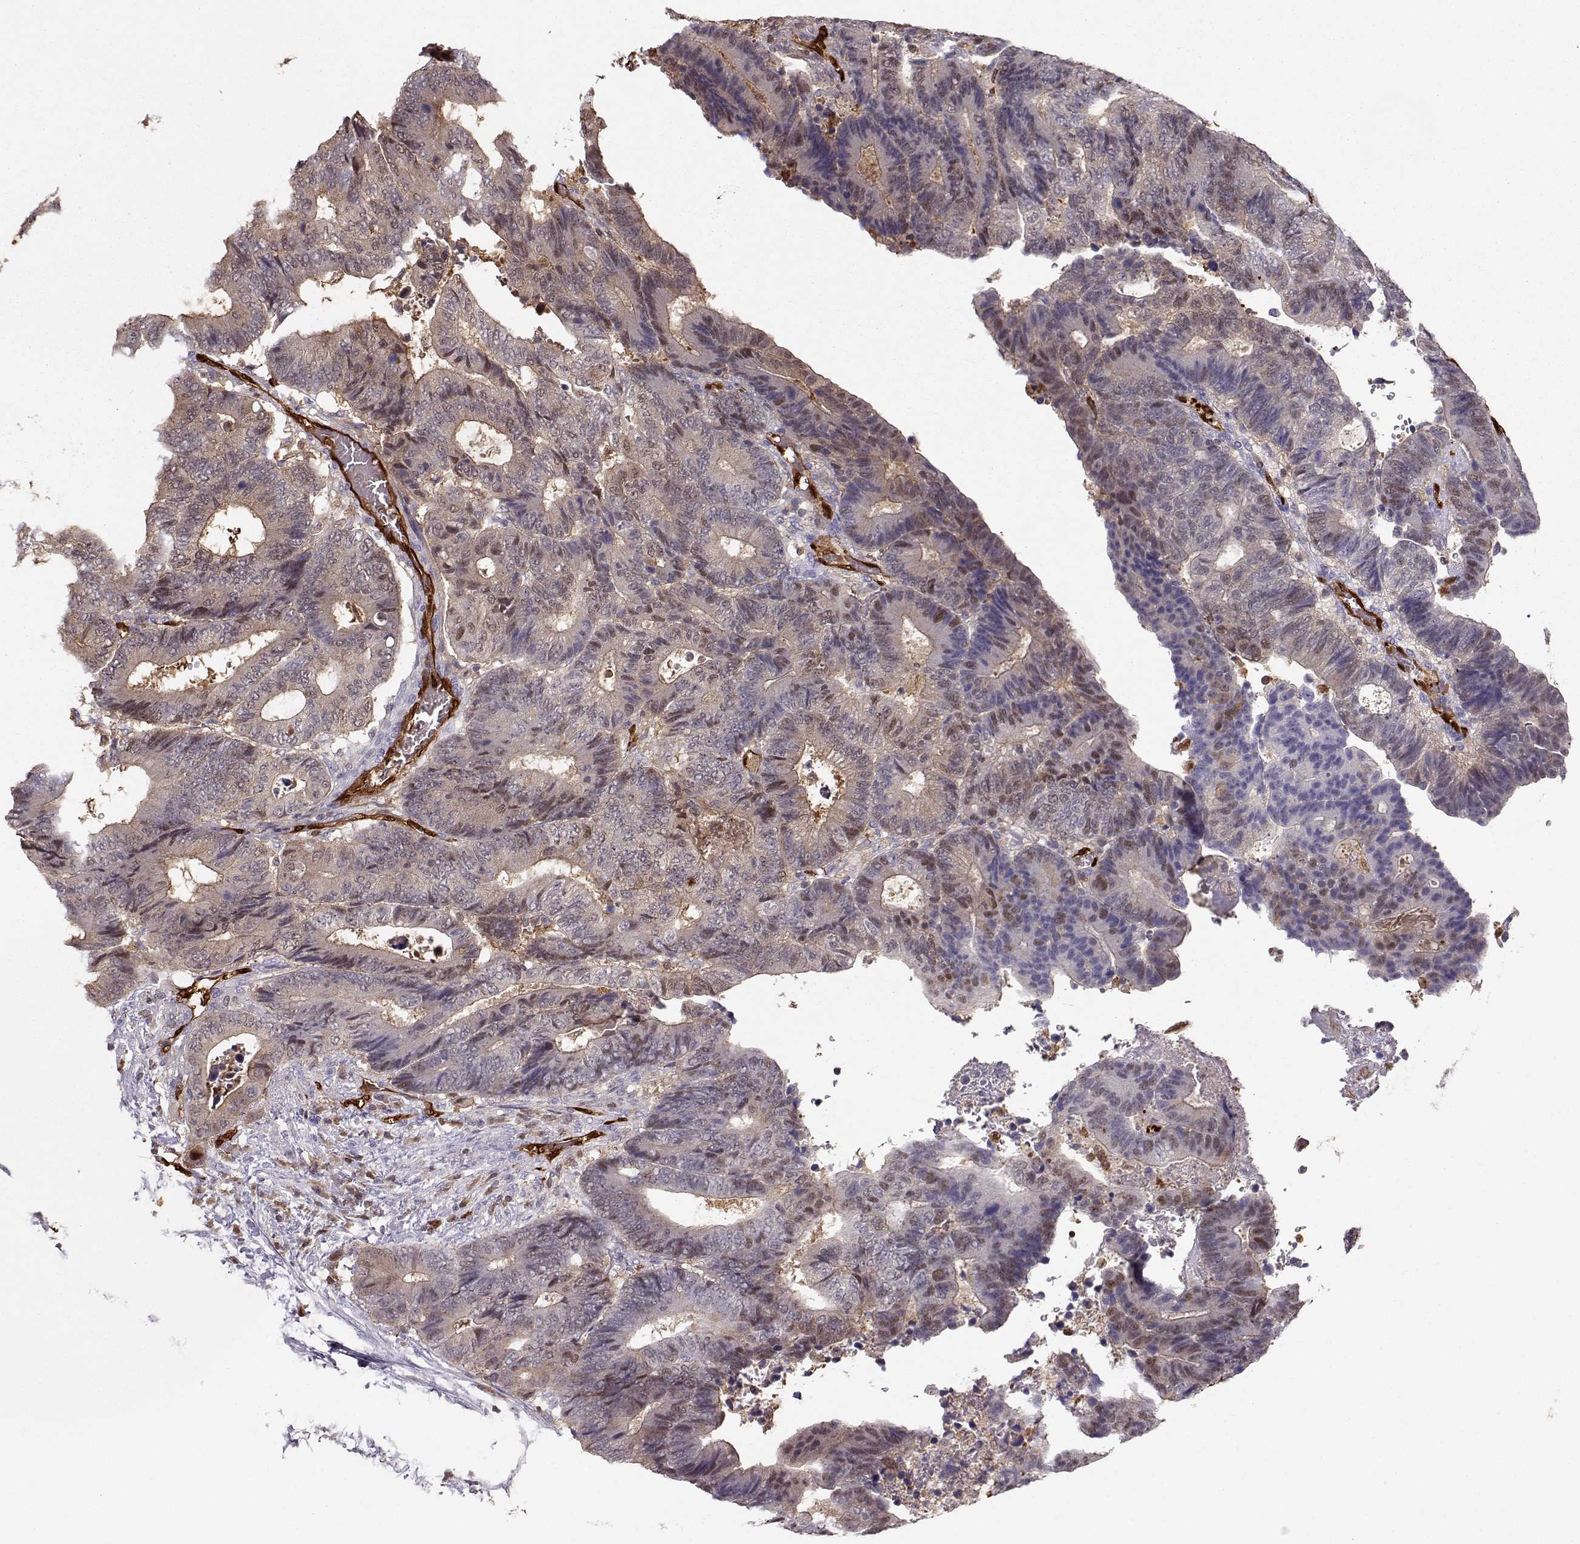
{"staining": {"intensity": "weak", "quantity": "<25%", "location": "nuclear"}, "tissue": "colorectal cancer", "cell_type": "Tumor cells", "image_type": "cancer", "snomed": [{"axis": "morphology", "description": "Adenocarcinoma, NOS"}, {"axis": "topography", "description": "Colon"}], "caption": "This is an immunohistochemistry micrograph of human colorectal adenocarcinoma. There is no positivity in tumor cells.", "gene": "PNP", "patient": {"sex": "female", "age": 48}}